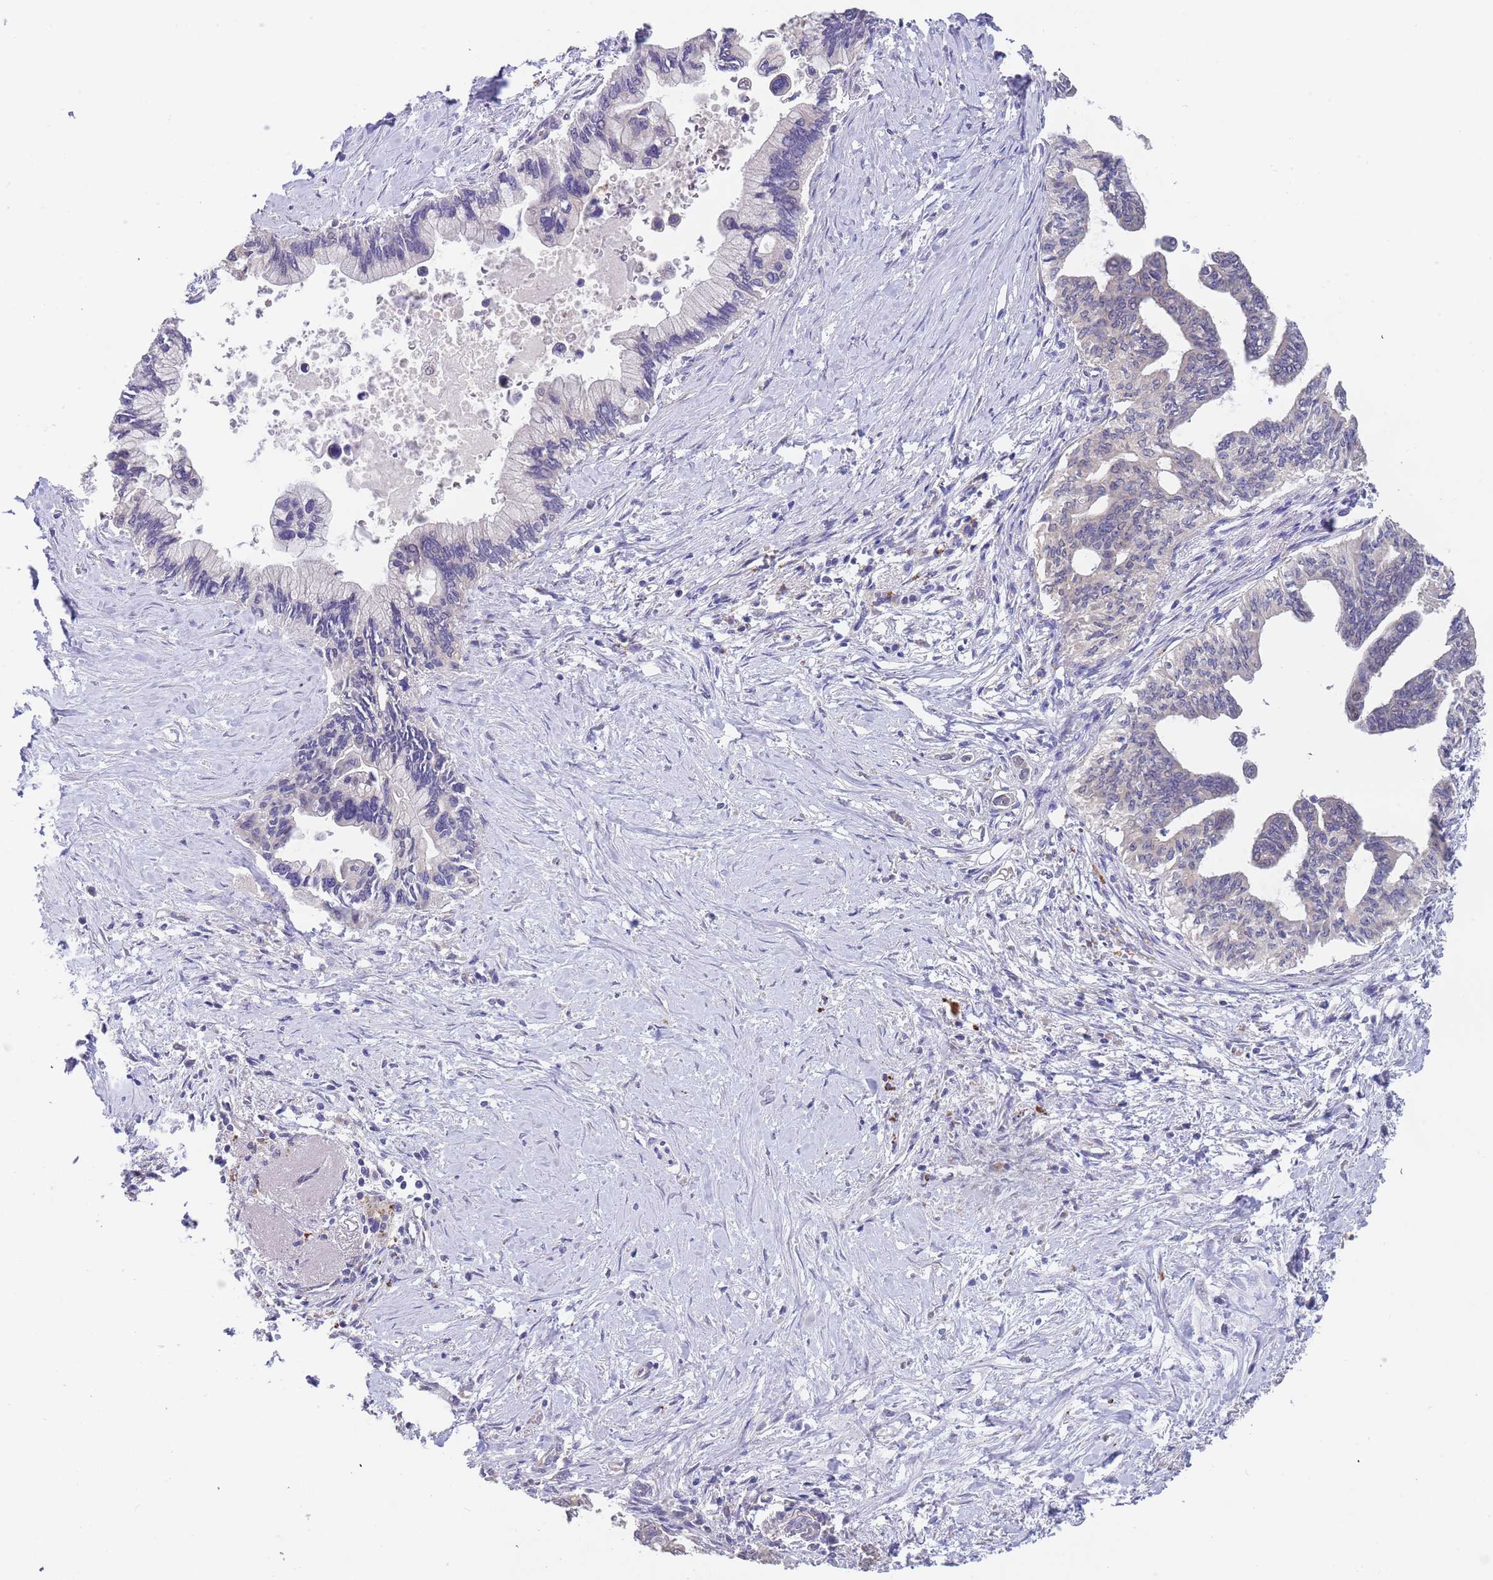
{"staining": {"intensity": "negative", "quantity": "none", "location": "none"}, "tissue": "pancreatic cancer", "cell_type": "Tumor cells", "image_type": "cancer", "snomed": [{"axis": "morphology", "description": "Adenocarcinoma, NOS"}, {"axis": "topography", "description": "Pancreas"}], "caption": "Human pancreatic cancer stained for a protein using immunohistochemistry displays no expression in tumor cells.", "gene": "TMEM64", "patient": {"sex": "female", "age": 83}}